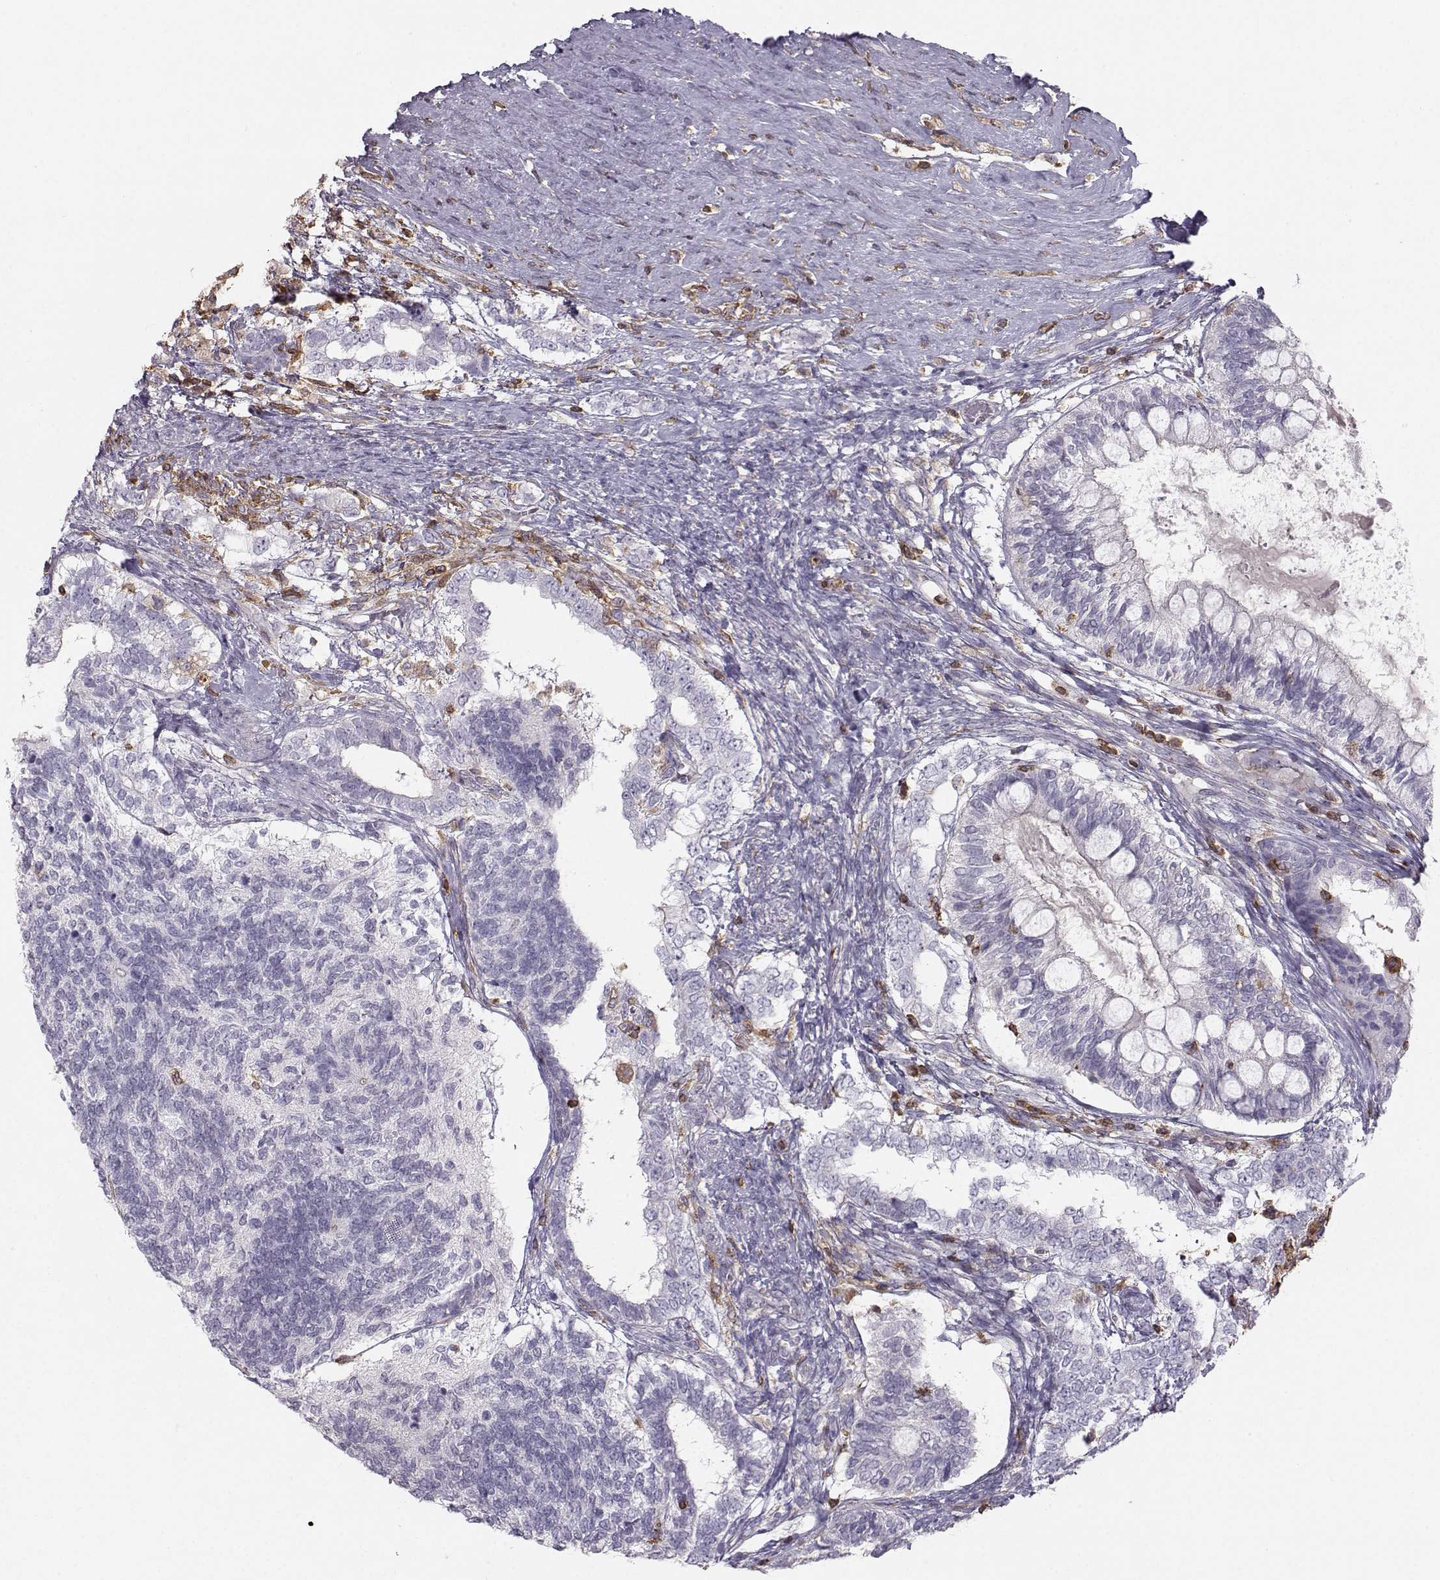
{"staining": {"intensity": "negative", "quantity": "none", "location": "none"}, "tissue": "testis cancer", "cell_type": "Tumor cells", "image_type": "cancer", "snomed": [{"axis": "morphology", "description": "Seminoma, NOS"}, {"axis": "morphology", "description": "Carcinoma, Embryonal, NOS"}, {"axis": "topography", "description": "Testis"}], "caption": "Immunohistochemical staining of embryonal carcinoma (testis) demonstrates no significant staining in tumor cells.", "gene": "ZBTB32", "patient": {"sex": "male", "age": 41}}